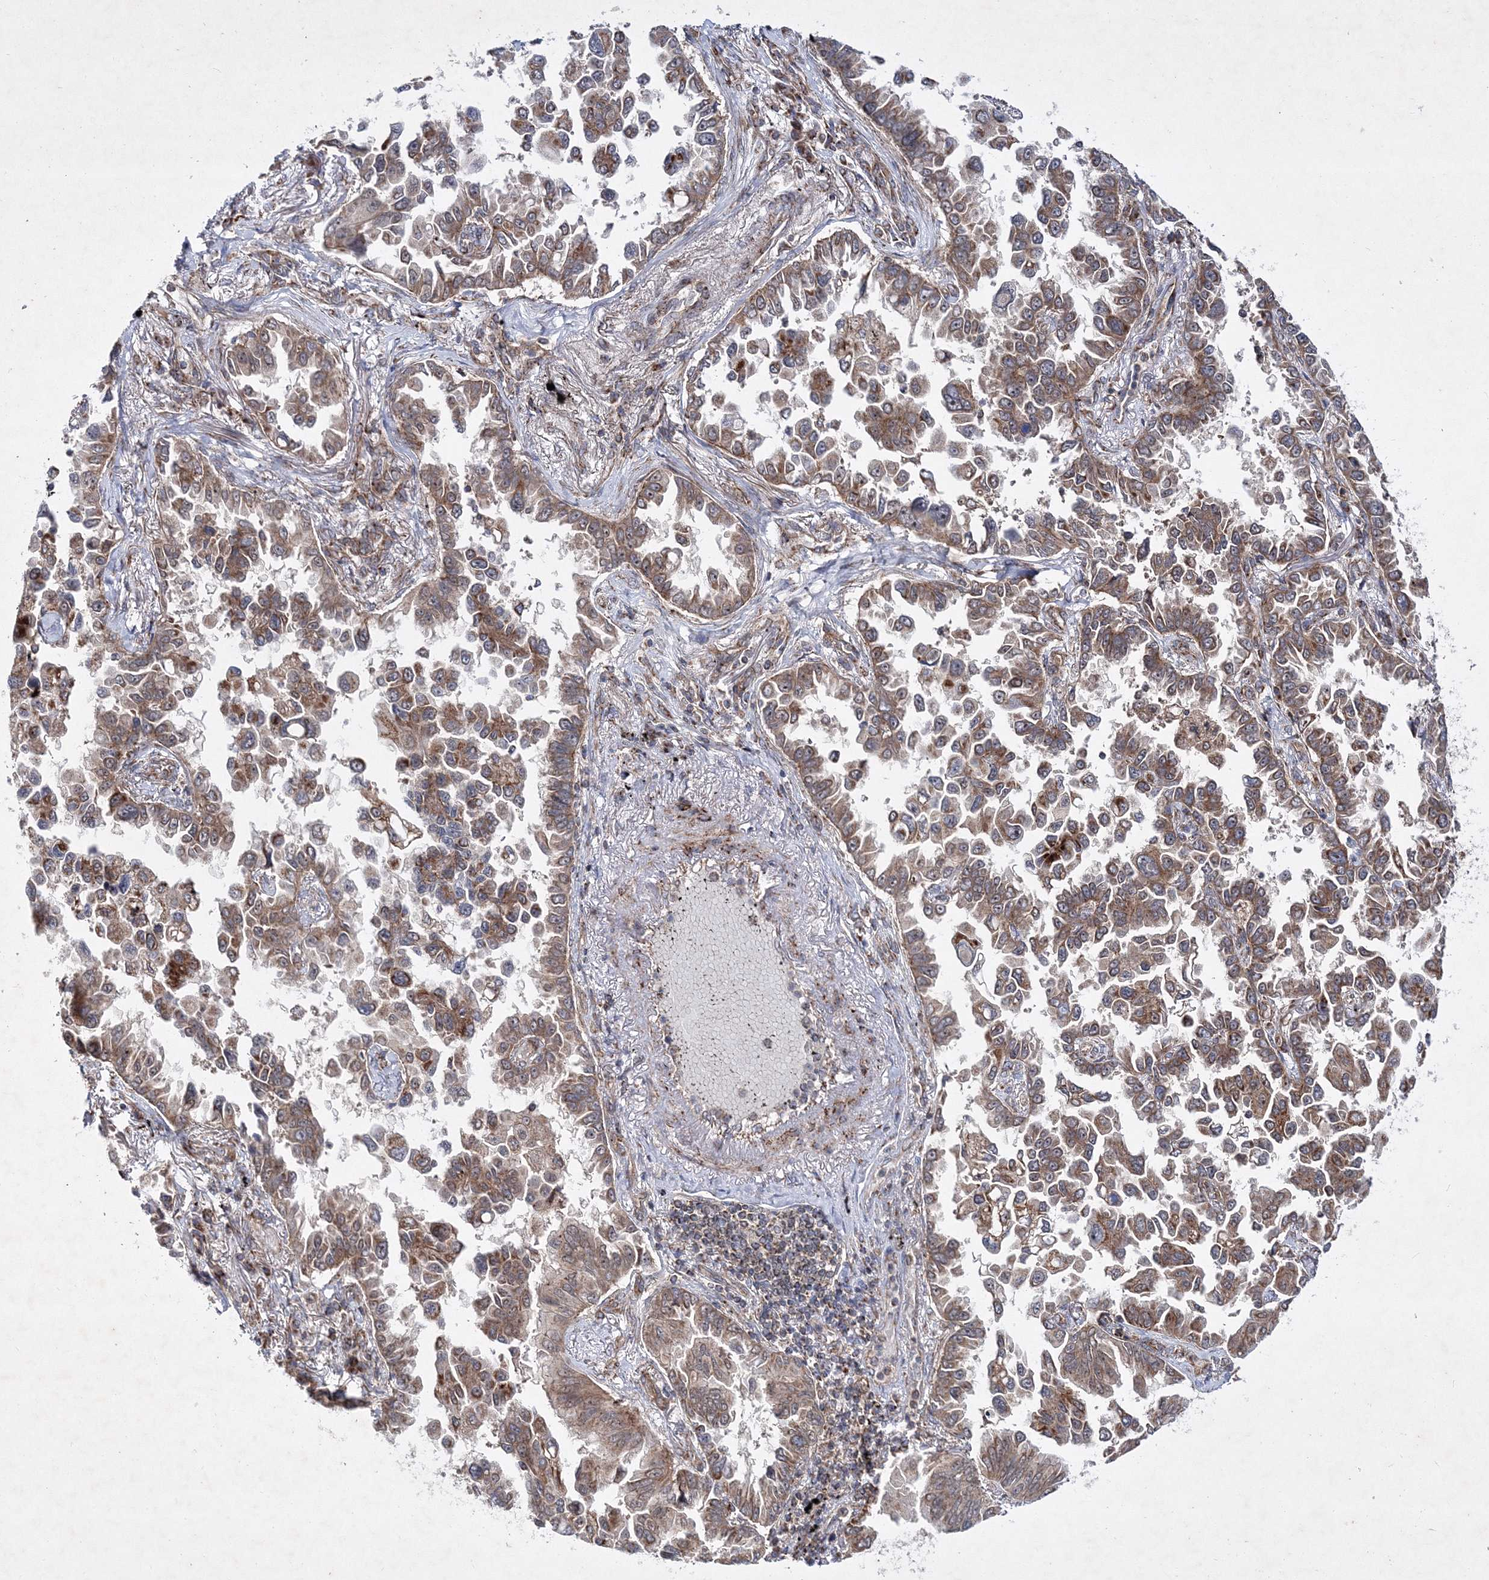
{"staining": {"intensity": "moderate", "quantity": ">75%", "location": "cytoplasmic/membranous"}, "tissue": "lung cancer", "cell_type": "Tumor cells", "image_type": "cancer", "snomed": [{"axis": "morphology", "description": "Adenocarcinoma, NOS"}, {"axis": "topography", "description": "Lung"}], "caption": "Human lung cancer stained with a brown dye displays moderate cytoplasmic/membranous positive positivity in approximately >75% of tumor cells.", "gene": "SCRN3", "patient": {"sex": "female", "age": 67}}